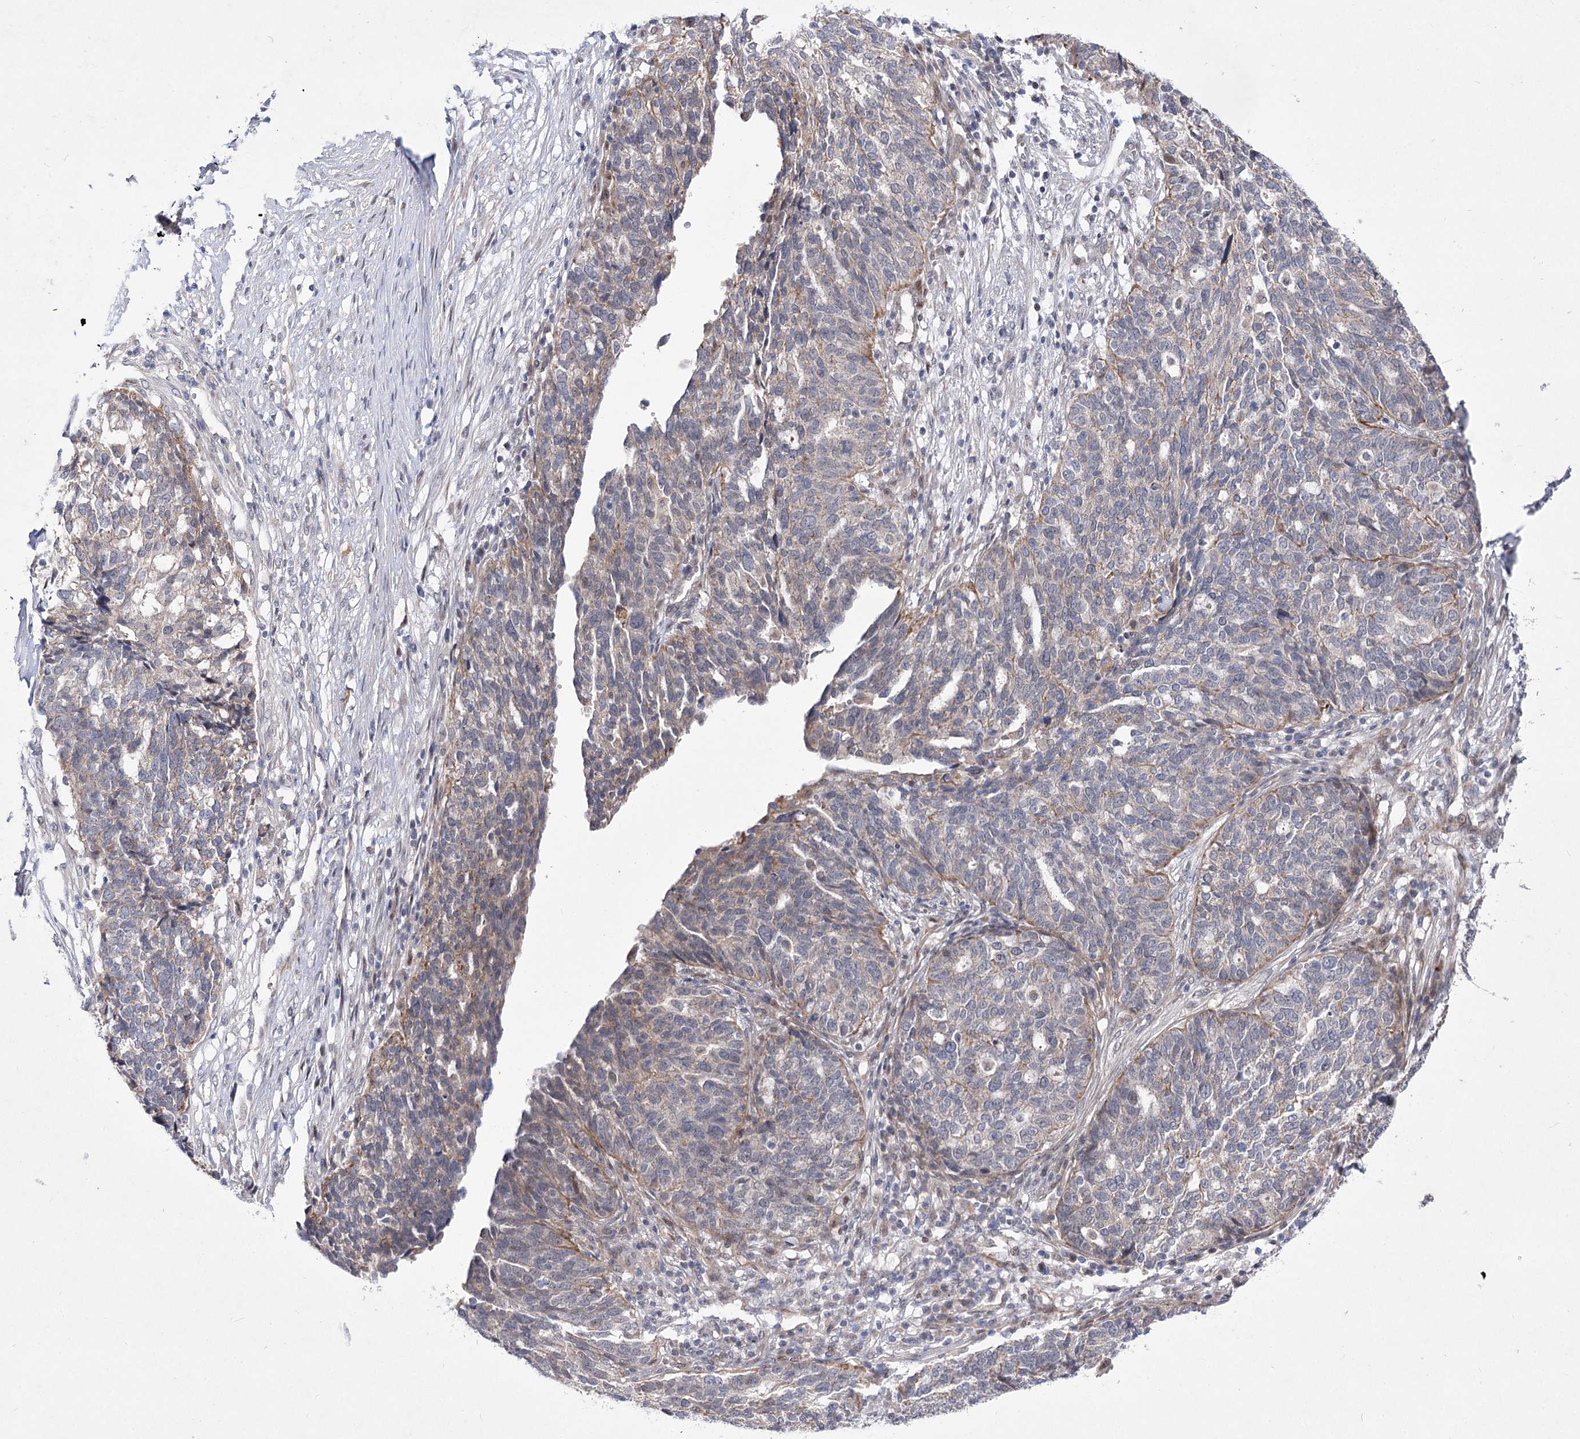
{"staining": {"intensity": "negative", "quantity": "none", "location": "none"}, "tissue": "ovarian cancer", "cell_type": "Tumor cells", "image_type": "cancer", "snomed": [{"axis": "morphology", "description": "Cystadenocarcinoma, serous, NOS"}, {"axis": "topography", "description": "Ovary"}], "caption": "There is no significant staining in tumor cells of serous cystadenocarcinoma (ovarian).", "gene": "ARHGAP32", "patient": {"sex": "female", "age": 59}}